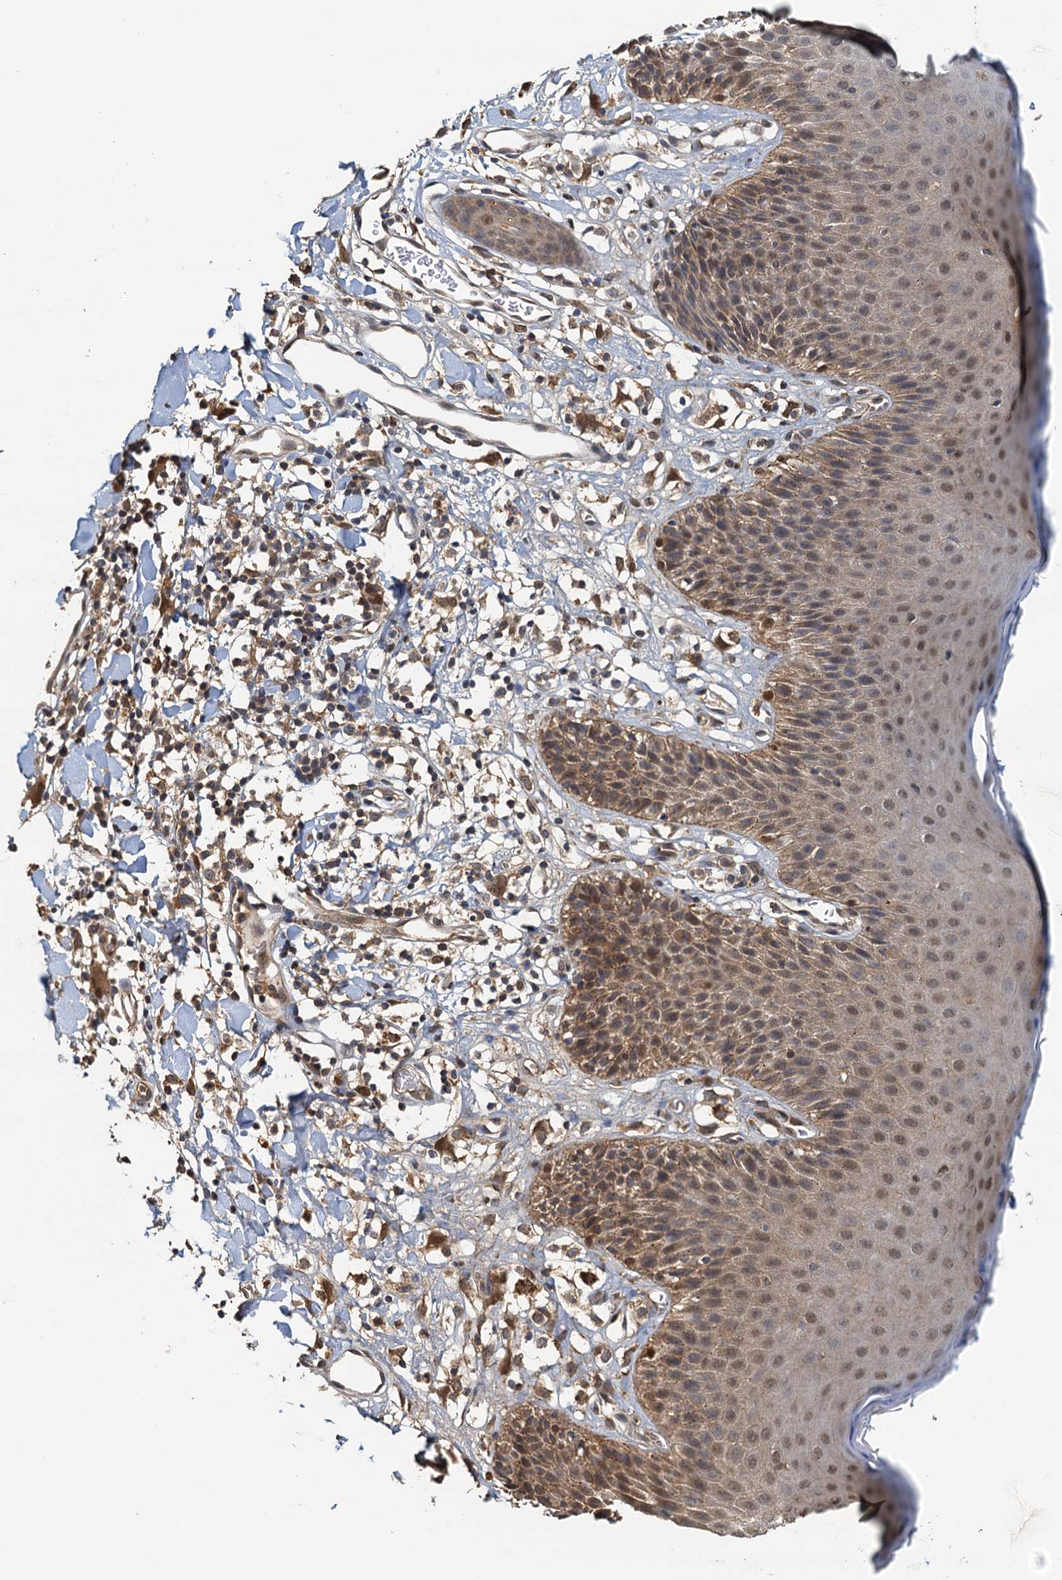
{"staining": {"intensity": "moderate", "quantity": "25%-75%", "location": "cytoplasmic/membranous,nuclear"}, "tissue": "skin", "cell_type": "Epidermal cells", "image_type": "normal", "snomed": [{"axis": "morphology", "description": "Normal tissue, NOS"}, {"axis": "topography", "description": "Vulva"}], "caption": "High-magnification brightfield microscopy of normal skin stained with DAB (brown) and counterstained with hematoxylin (blue). epidermal cells exhibit moderate cytoplasmic/membranous,nuclear staining is seen in about25%-75% of cells. (DAB = brown stain, brightfield microscopy at high magnification).", "gene": "UBL7", "patient": {"sex": "female", "age": 68}}